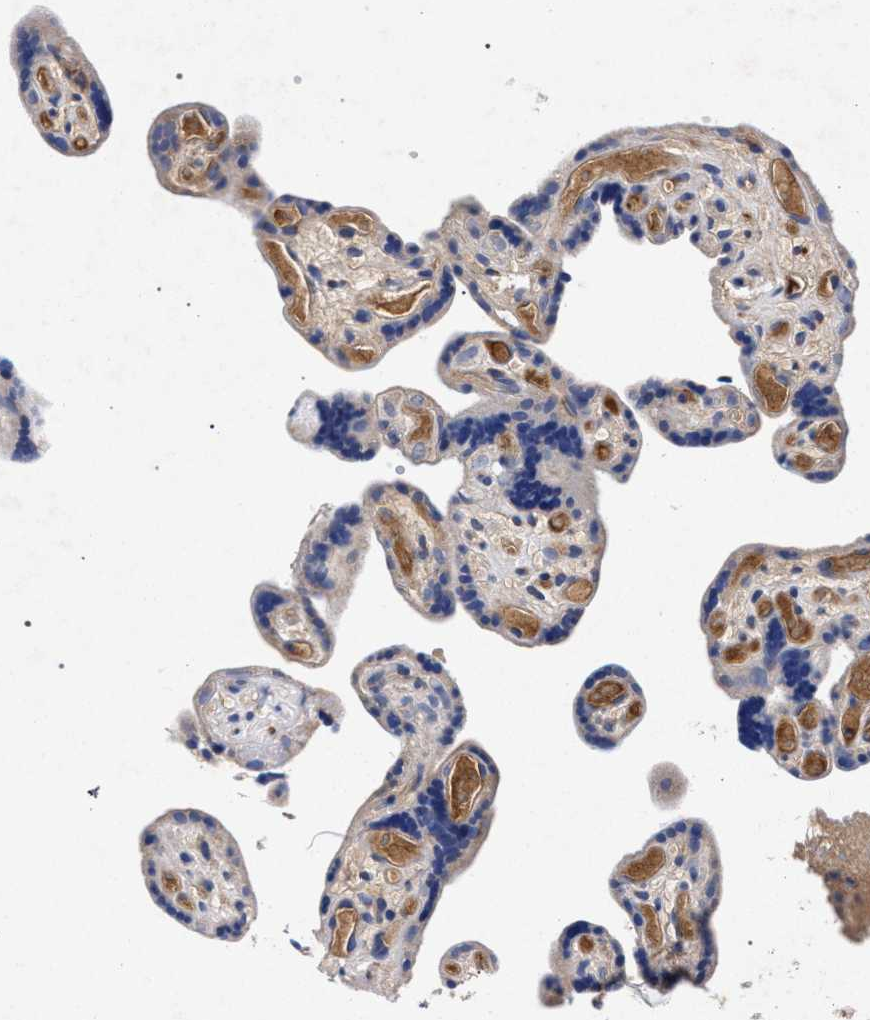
{"staining": {"intensity": "weak", "quantity": ">75%", "location": "cytoplasmic/membranous"}, "tissue": "placenta", "cell_type": "Decidual cells", "image_type": "normal", "snomed": [{"axis": "morphology", "description": "Normal tissue, NOS"}, {"axis": "topography", "description": "Placenta"}], "caption": "Weak cytoplasmic/membranous expression for a protein is seen in about >75% of decidual cells of benign placenta using immunohistochemistry (IHC).", "gene": "HSD17B14", "patient": {"sex": "female", "age": 30}}